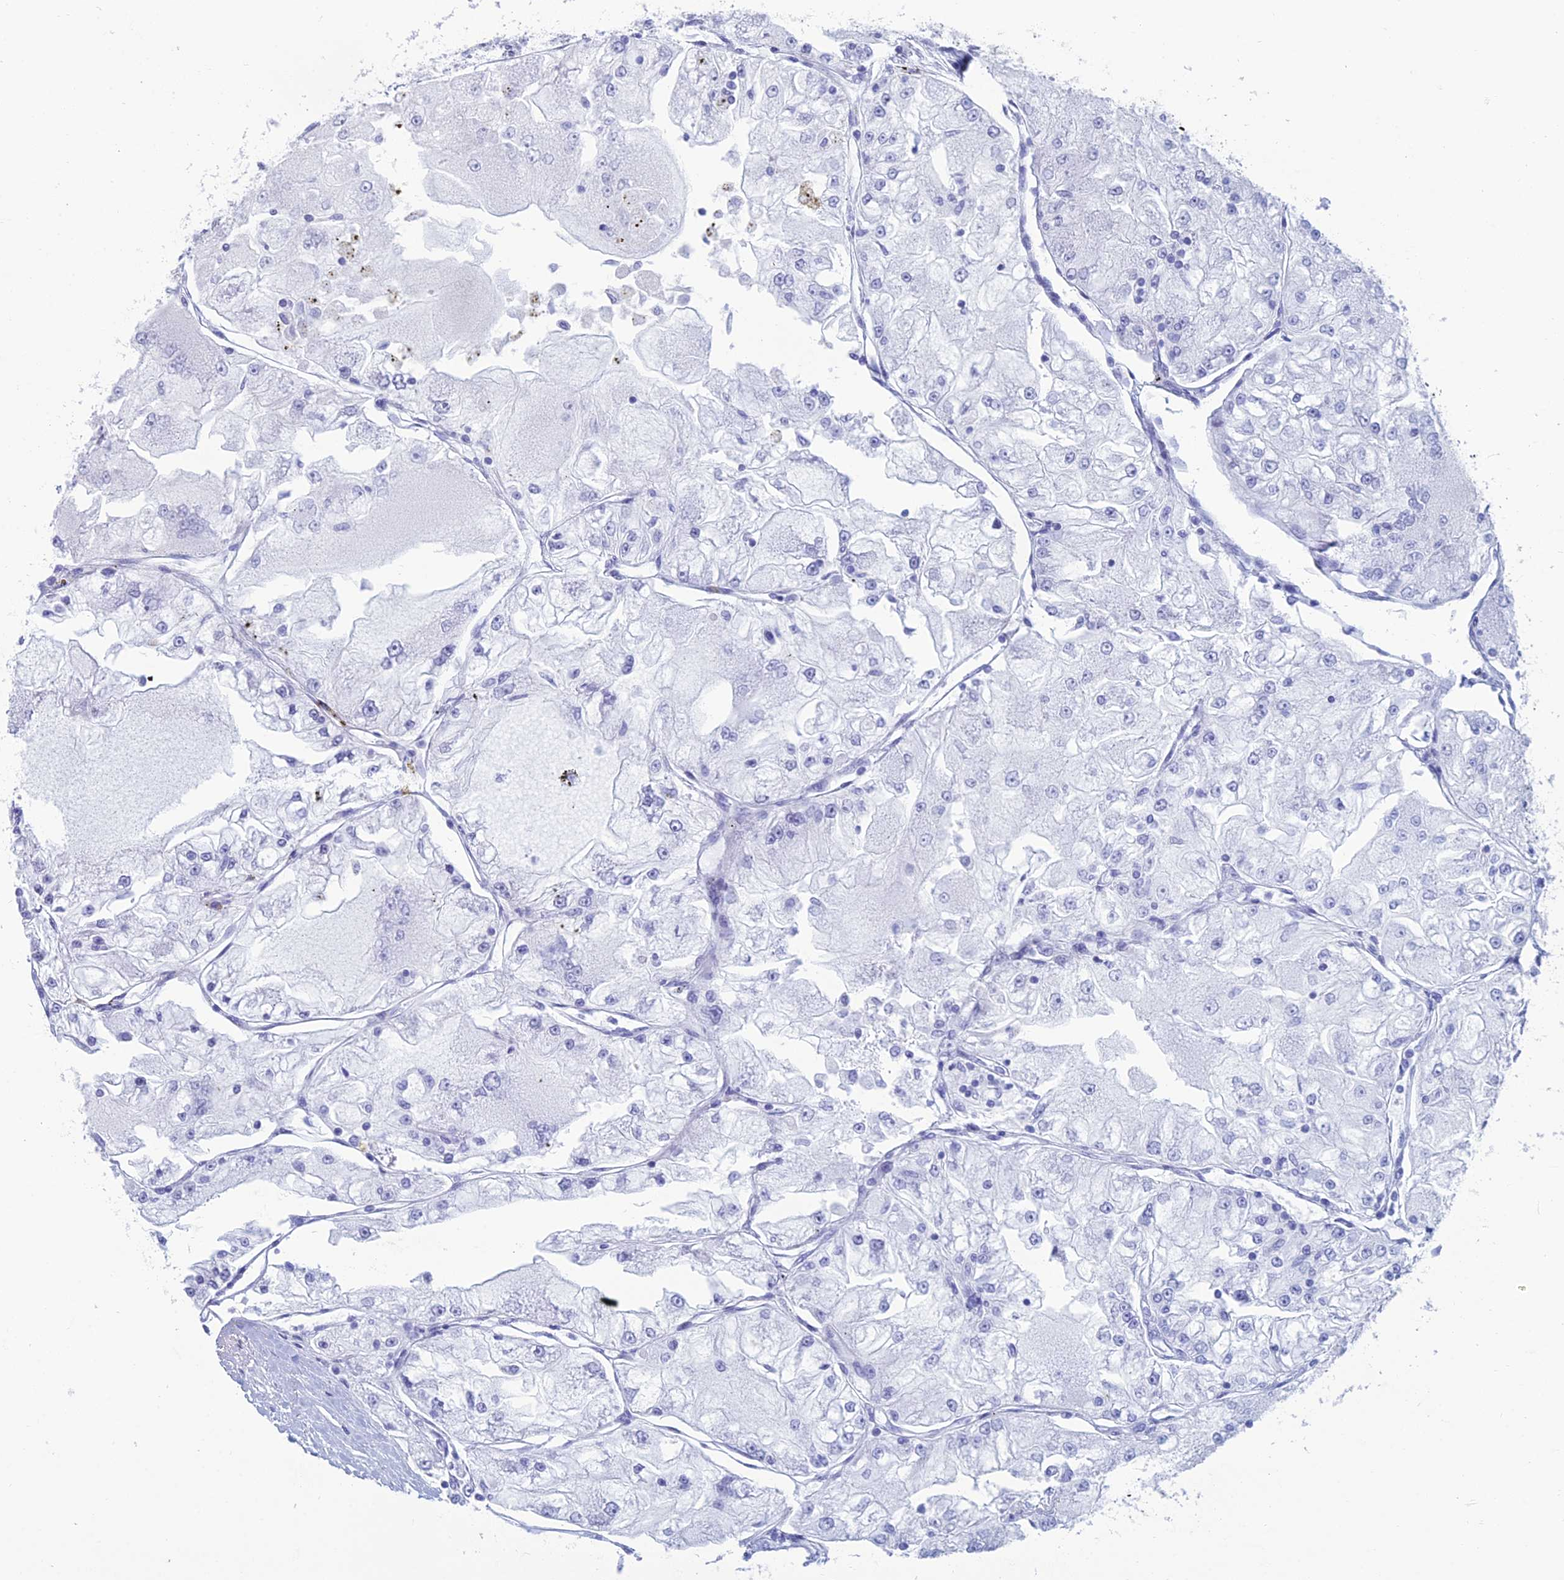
{"staining": {"intensity": "negative", "quantity": "none", "location": "none"}, "tissue": "renal cancer", "cell_type": "Tumor cells", "image_type": "cancer", "snomed": [{"axis": "morphology", "description": "Adenocarcinoma, NOS"}, {"axis": "topography", "description": "Kidney"}], "caption": "Immunohistochemistry of human renal adenocarcinoma demonstrates no positivity in tumor cells.", "gene": "CCDC183", "patient": {"sex": "female", "age": 72}}